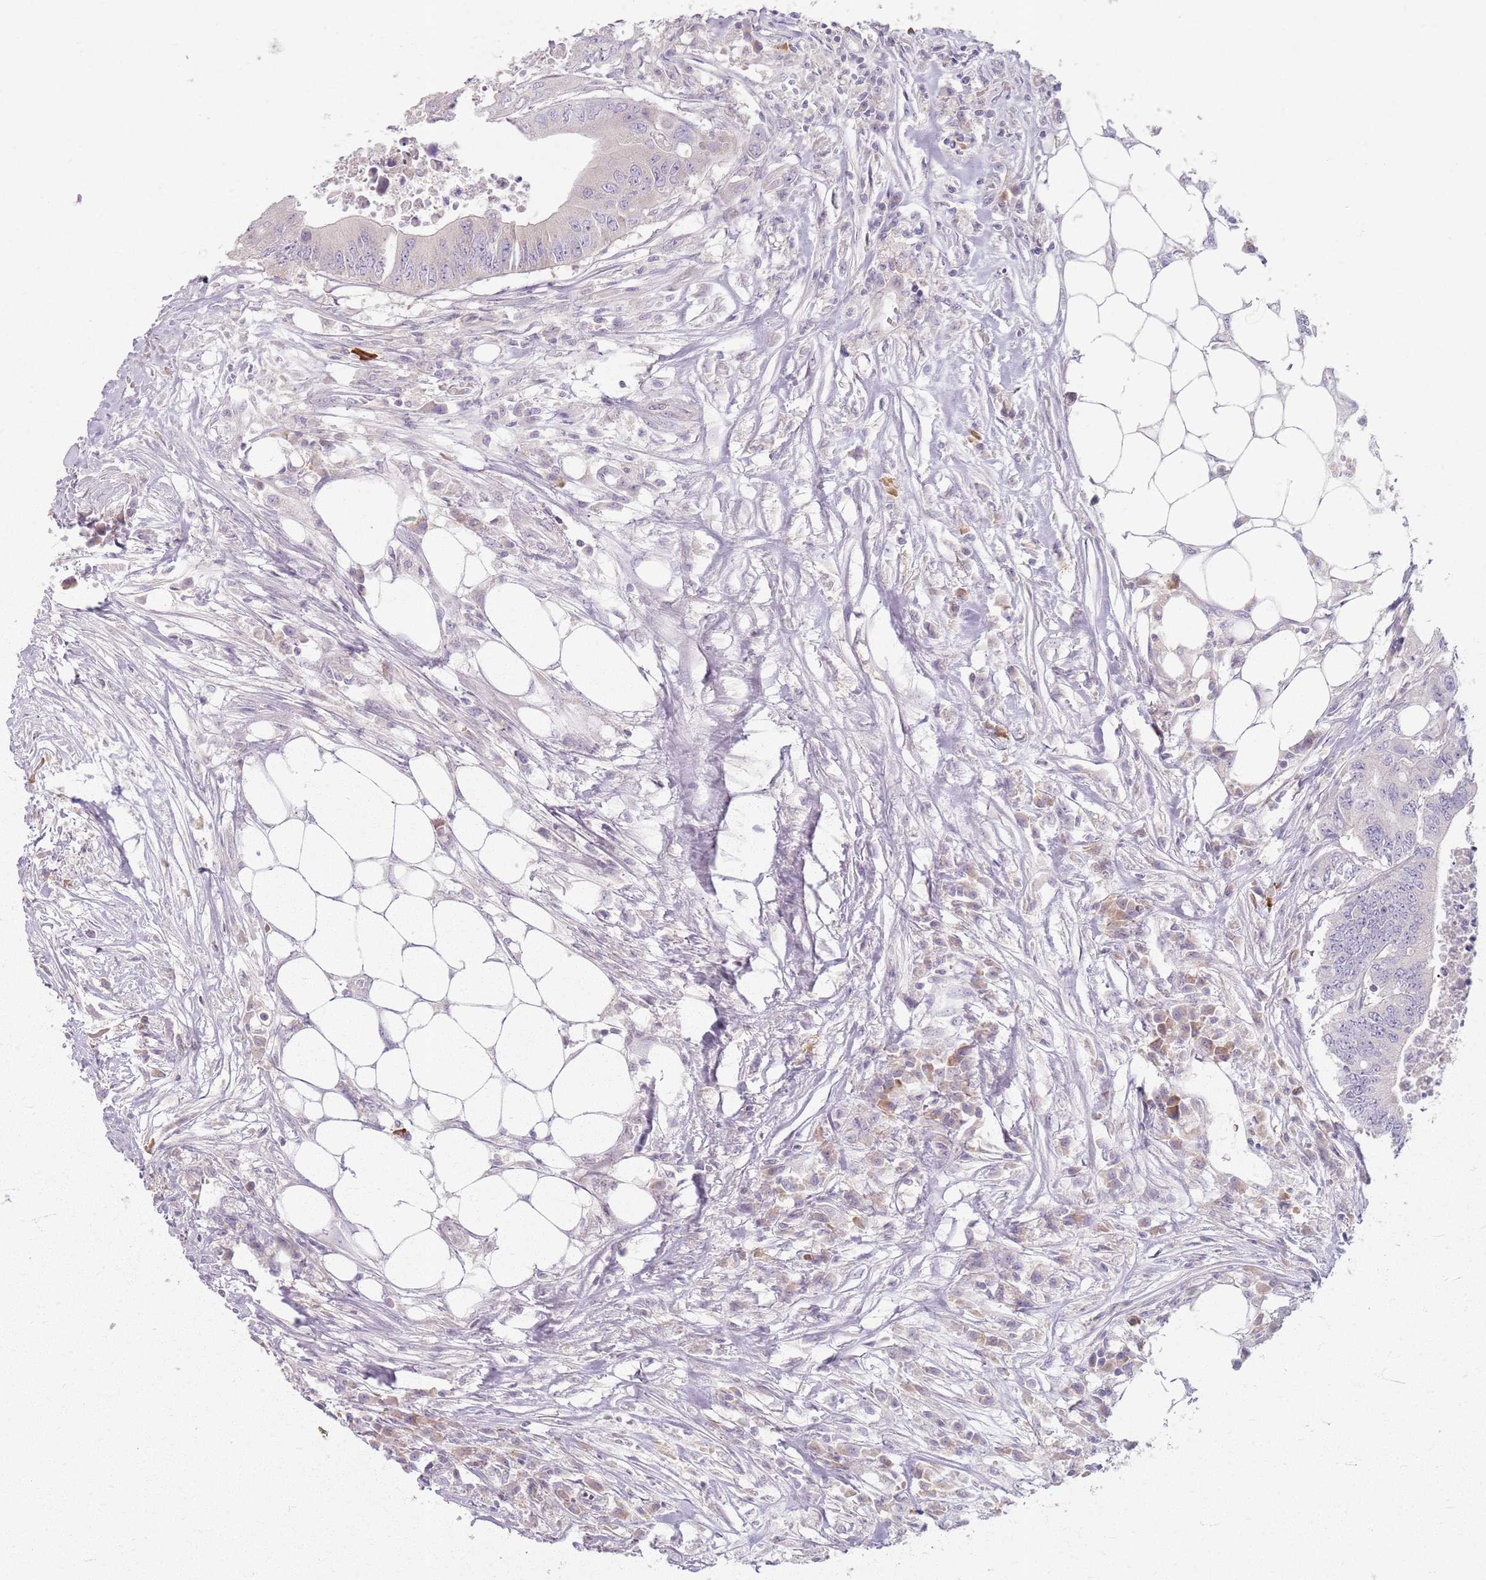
{"staining": {"intensity": "negative", "quantity": "none", "location": "none"}, "tissue": "colorectal cancer", "cell_type": "Tumor cells", "image_type": "cancer", "snomed": [{"axis": "morphology", "description": "Adenocarcinoma, NOS"}, {"axis": "topography", "description": "Colon"}], "caption": "A photomicrograph of colorectal adenocarcinoma stained for a protein exhibits no brown staining in tumor cells.", "gene": "CRIPT", "patient": {"sex": "male", "age": 71}}